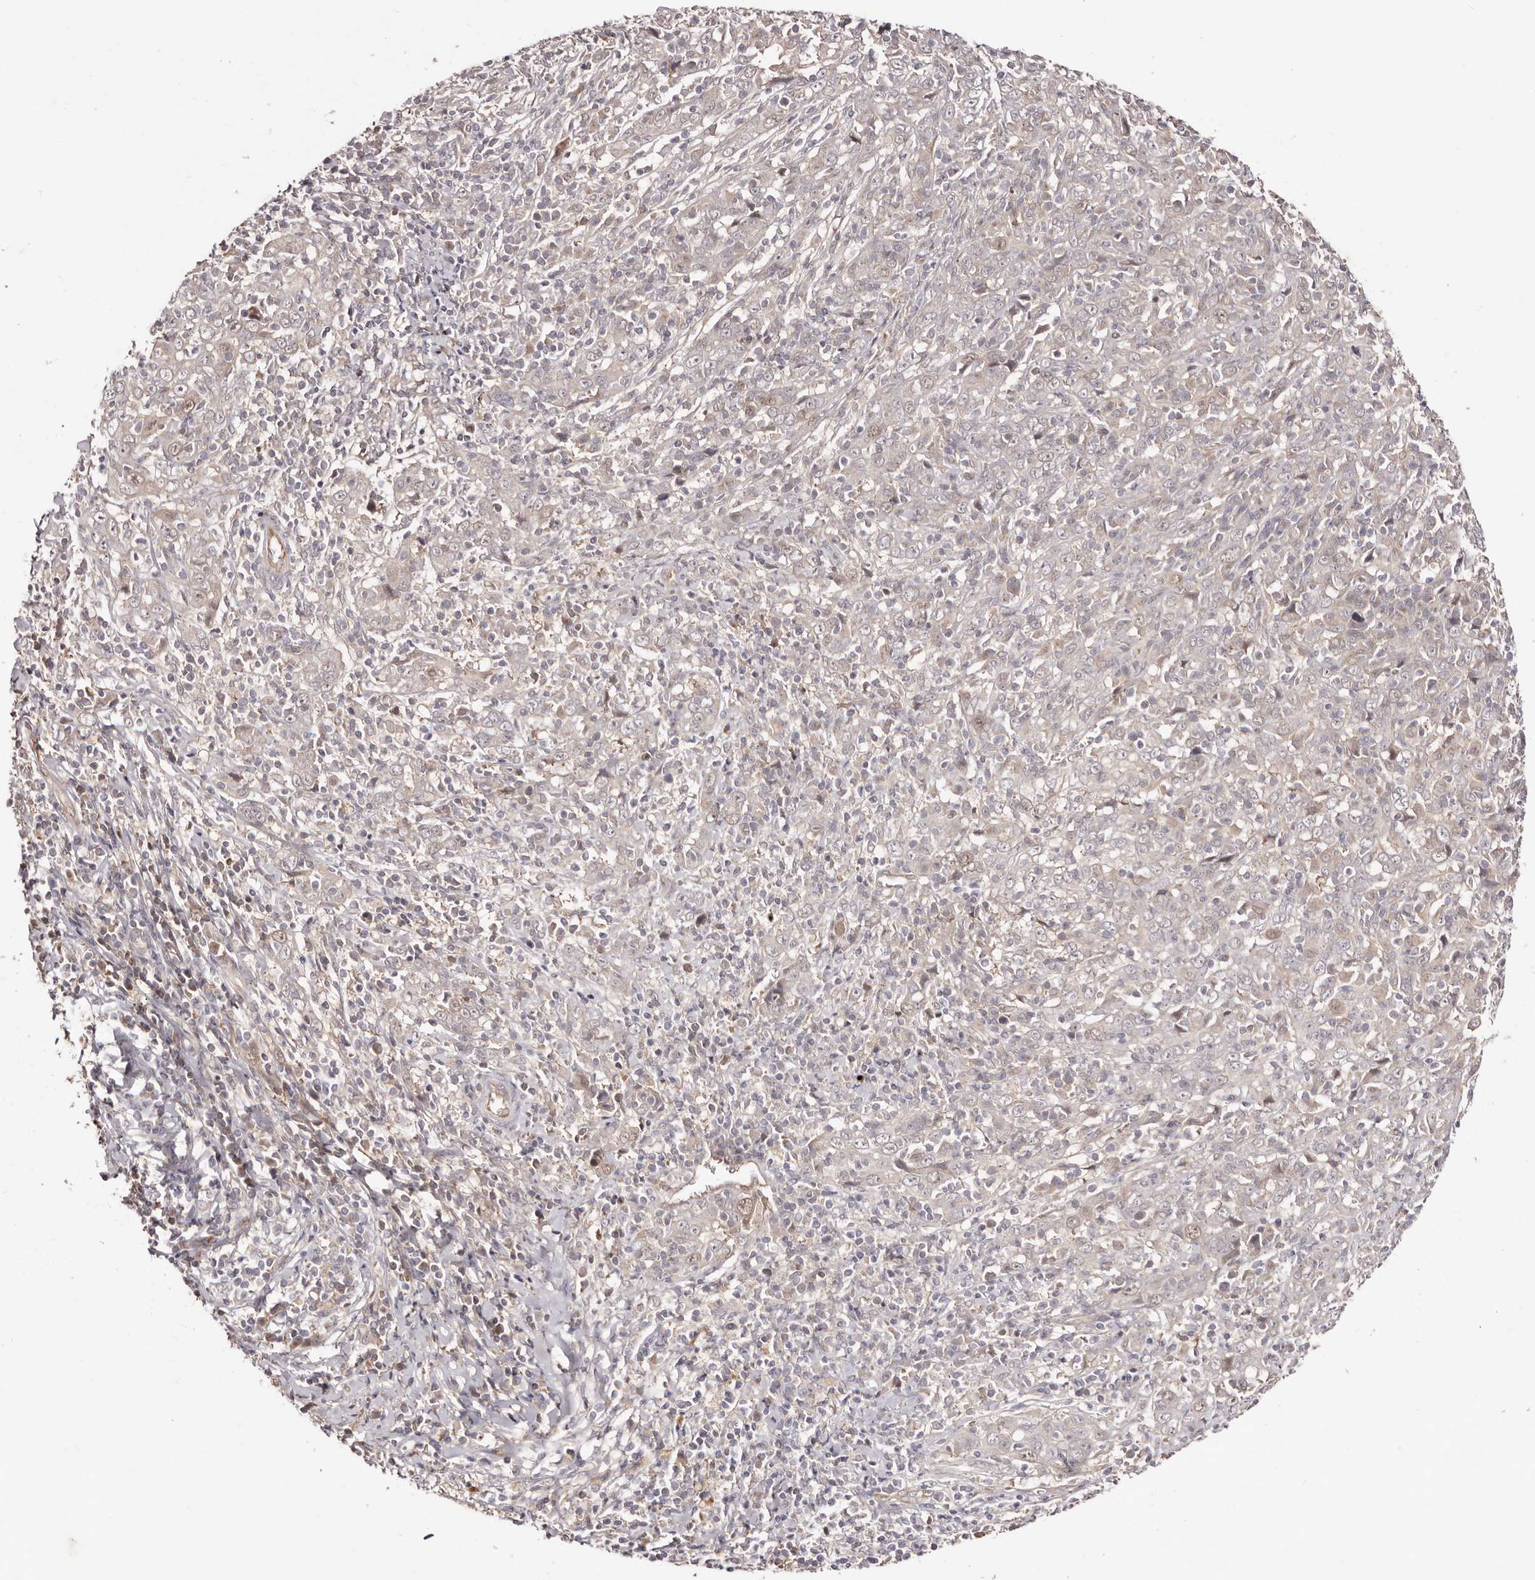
{"staining": {"intensity": "negative", "quantity": "none", "location": "none"}, "tissue": "cervical cancer", "cell_type": "Tumor cells", "image_type": "cancer", "snomed": [{"axis": "morphology", "description": "Squamous cell carcinoma, NOS"}, {"axis": "topography", "description": "Cervix"}], "caption": "Immunohistochemical staining of human squamous cell carcinoma (cervical) displays no significant positivity in tumor cells.", "gene": "EGR3", "patient": {"sex": "female", "age": 46}}